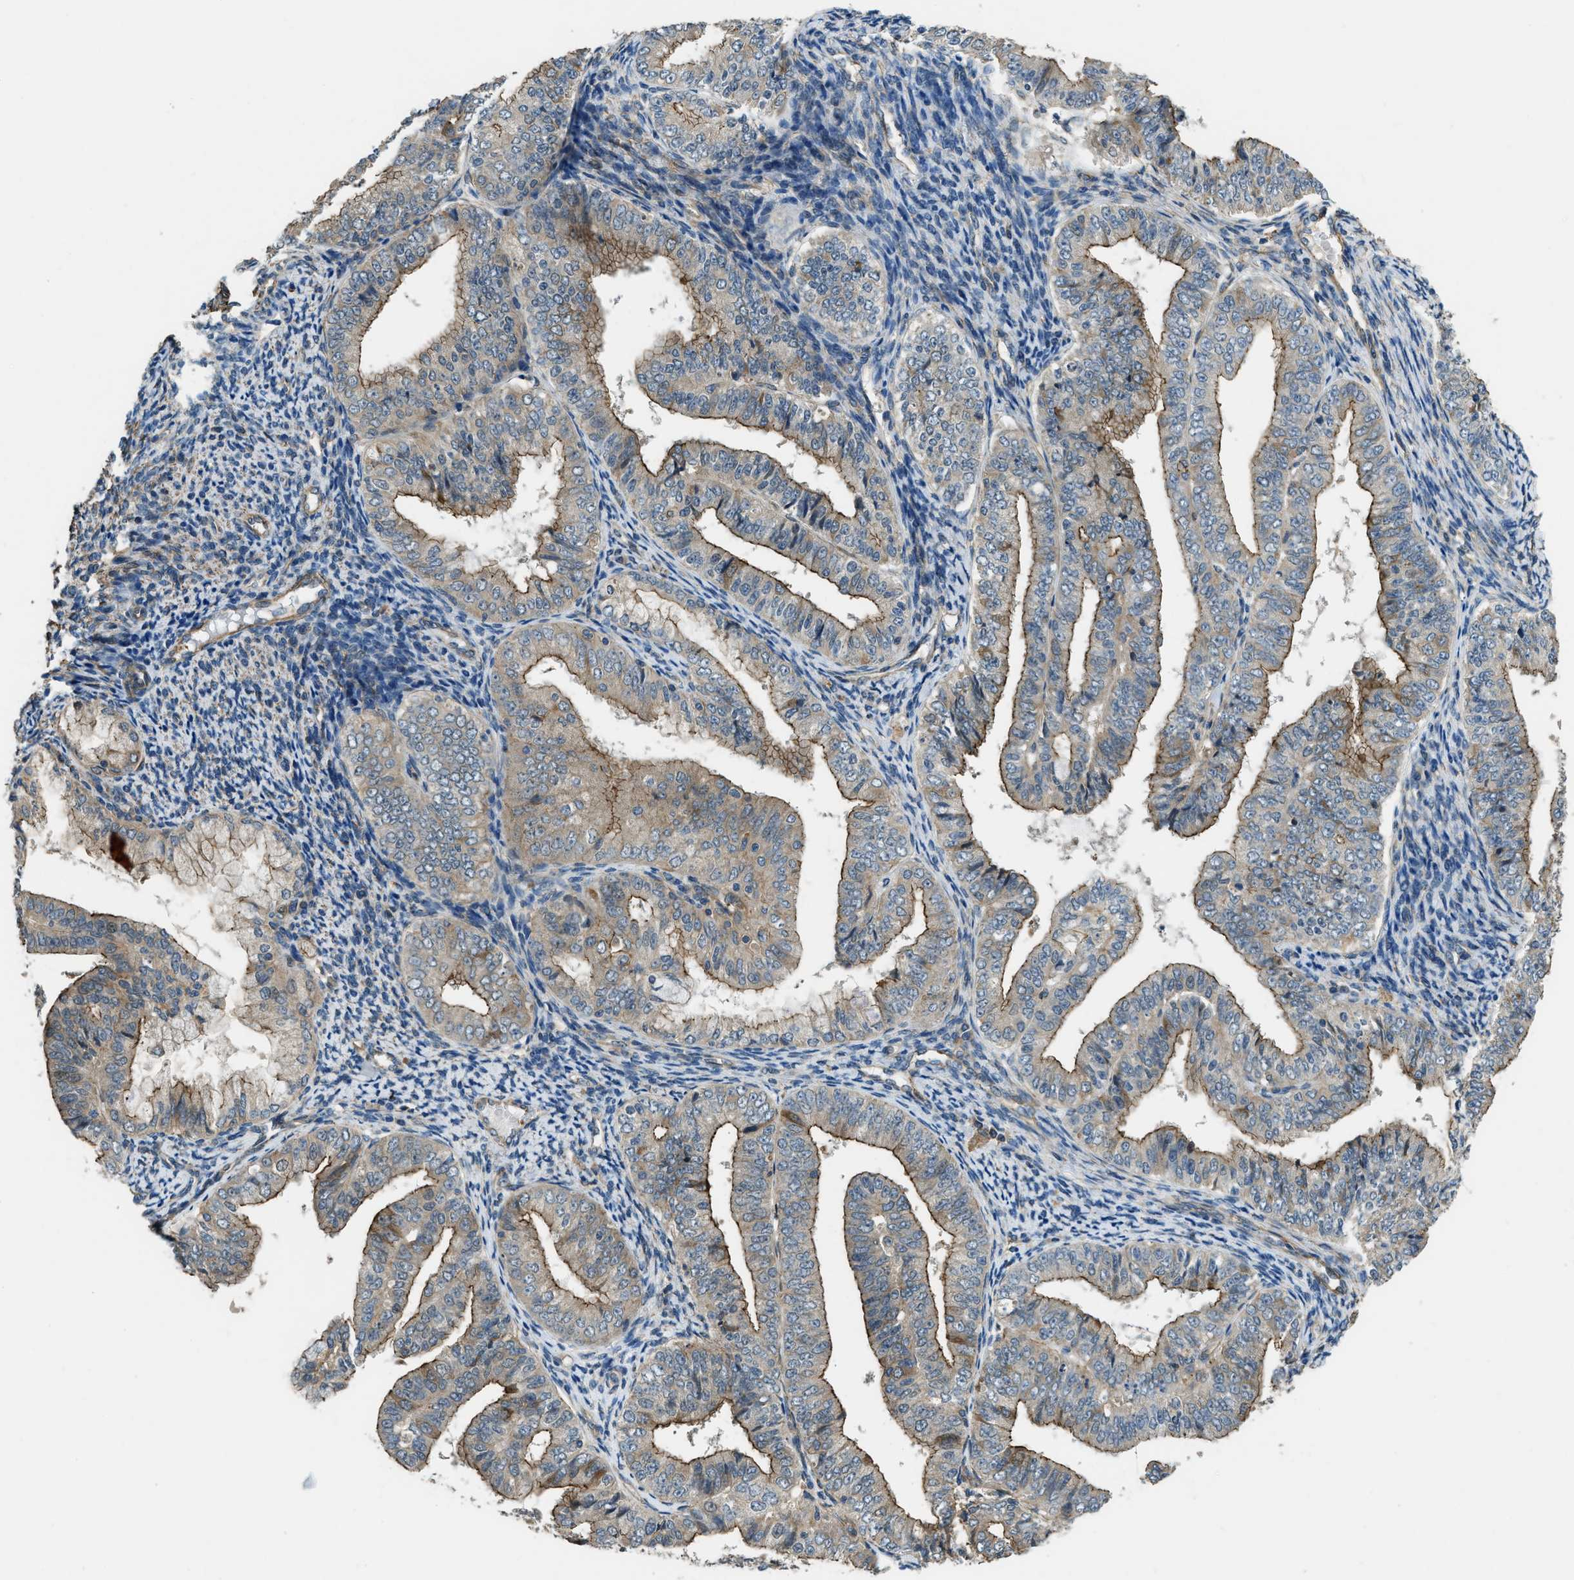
{"staining": {"intensity": "moderate", "quantity": ">75%", "location": "cytoplasmic/membranous"}, "tissue": "endometrial cancer", "cell_type": "Tumor cells", "image_type": "cancer", "snomed": [{"axis": "morphology", "description": "Adenocarcinoma, NOS"}, {"axis": "topography", "description": "Endometrium"}], "caption": "IHC photomicrograph of endometrial cancer stained for a protein (brown), which demonstrates medium levels of moderate cytoplasmic/membranous staining in approximately >75% of tumor cells.", "gene": "CGN", "patient": {"sex": "female", "age": 63}}